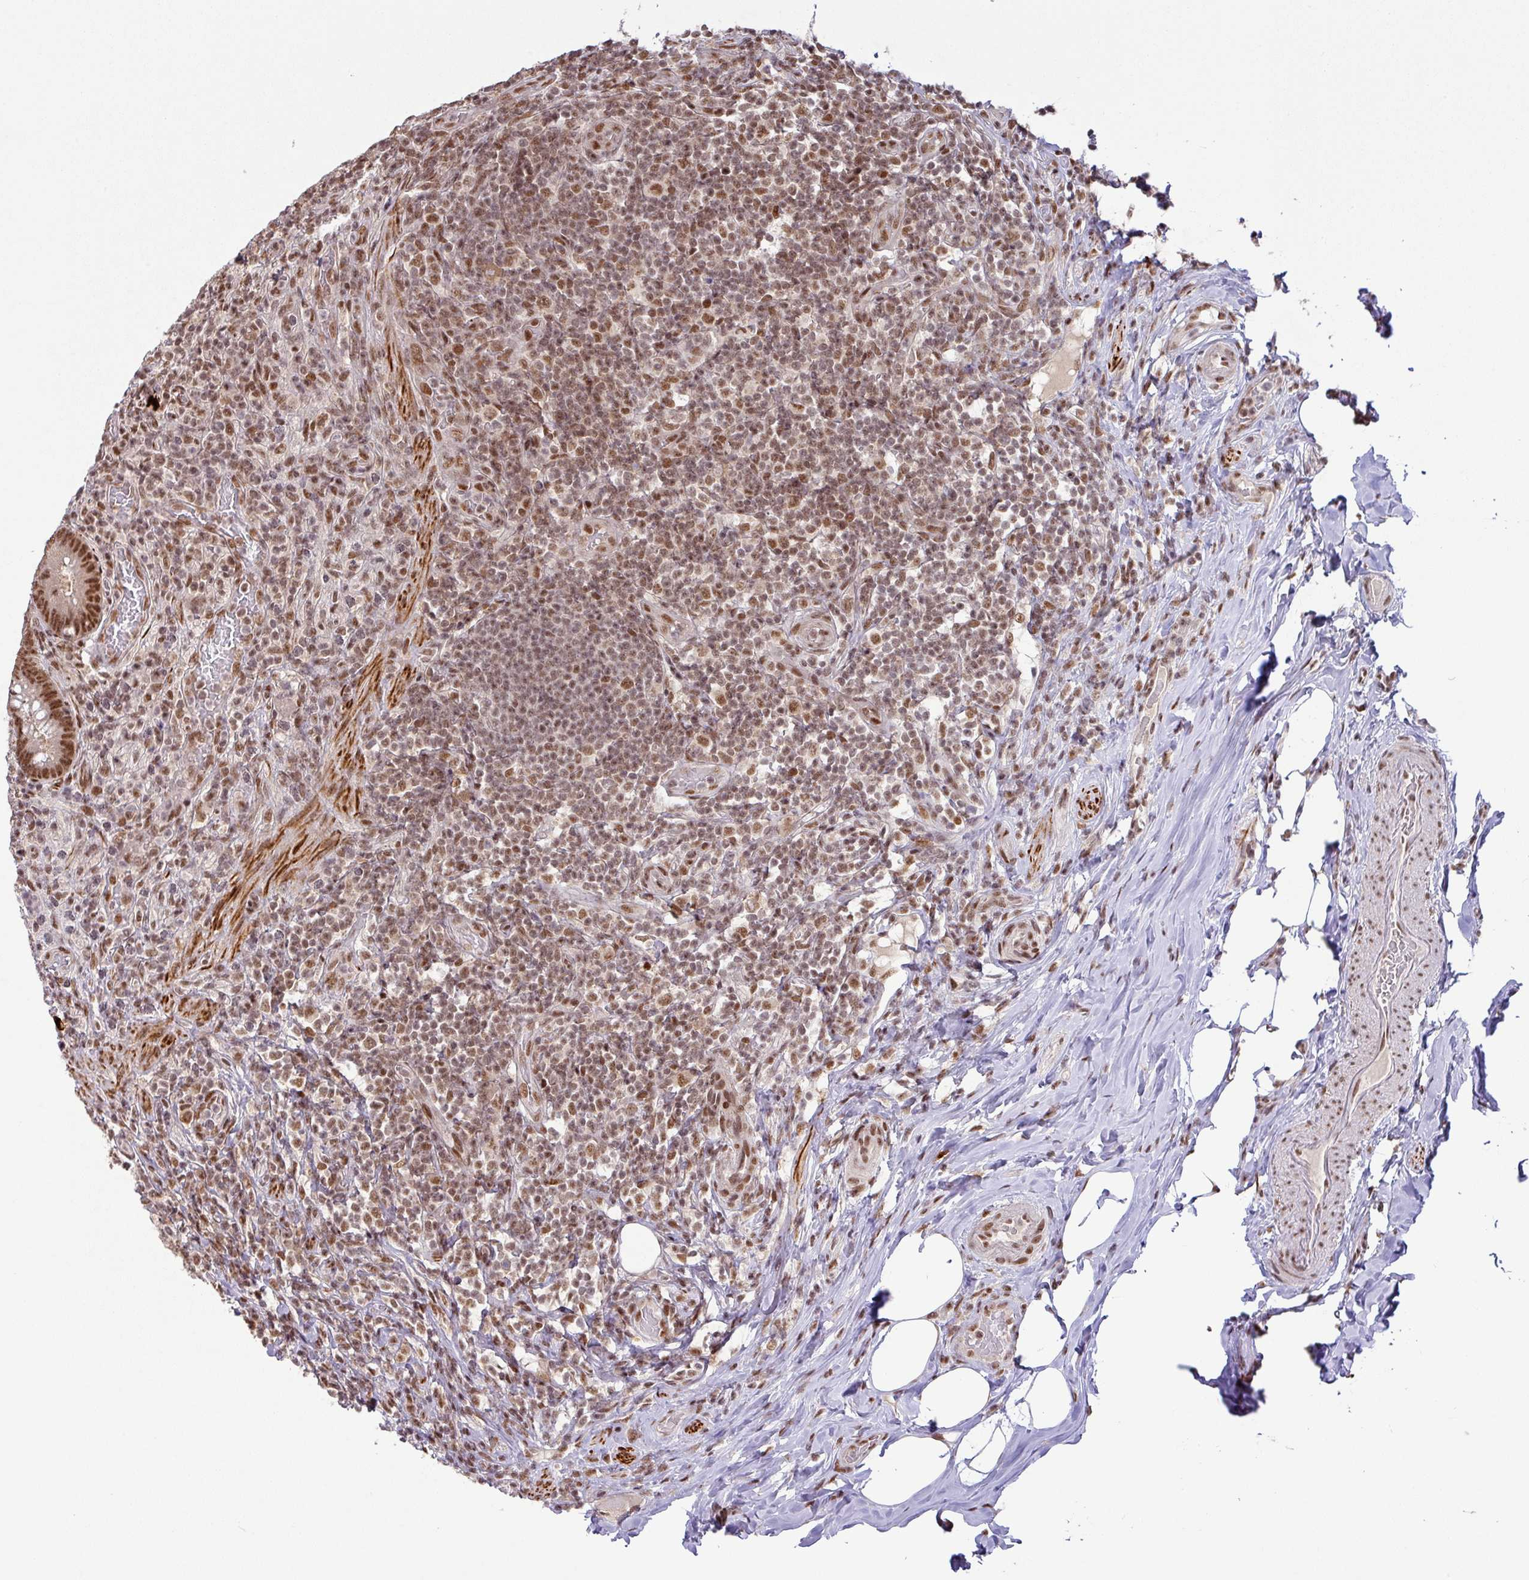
{"staining": {"intensity": "moderate", "quantity": ">75%", "location": "cytoplasmic/membranous,nuclear"}, "tissue": "appendix", "cell_type": "Glandular cells", "image_type": "normal", "snomed": [{"axis": "morphology", "description": "Normal tissue, NOS"}, {"axis": "topography", "description": "Appendix"}], "caption": "This photomicrograph reveals benign appendix stained with immunohistochemistry to label a protein in brown. The cytoplasmic/membranous,nuclear of glandular cells show moderate positivity for the protein. Nuclei are counter-stained blue.", "gene": "SRSF2", "patient": {"sex": "female", "age": 43}}